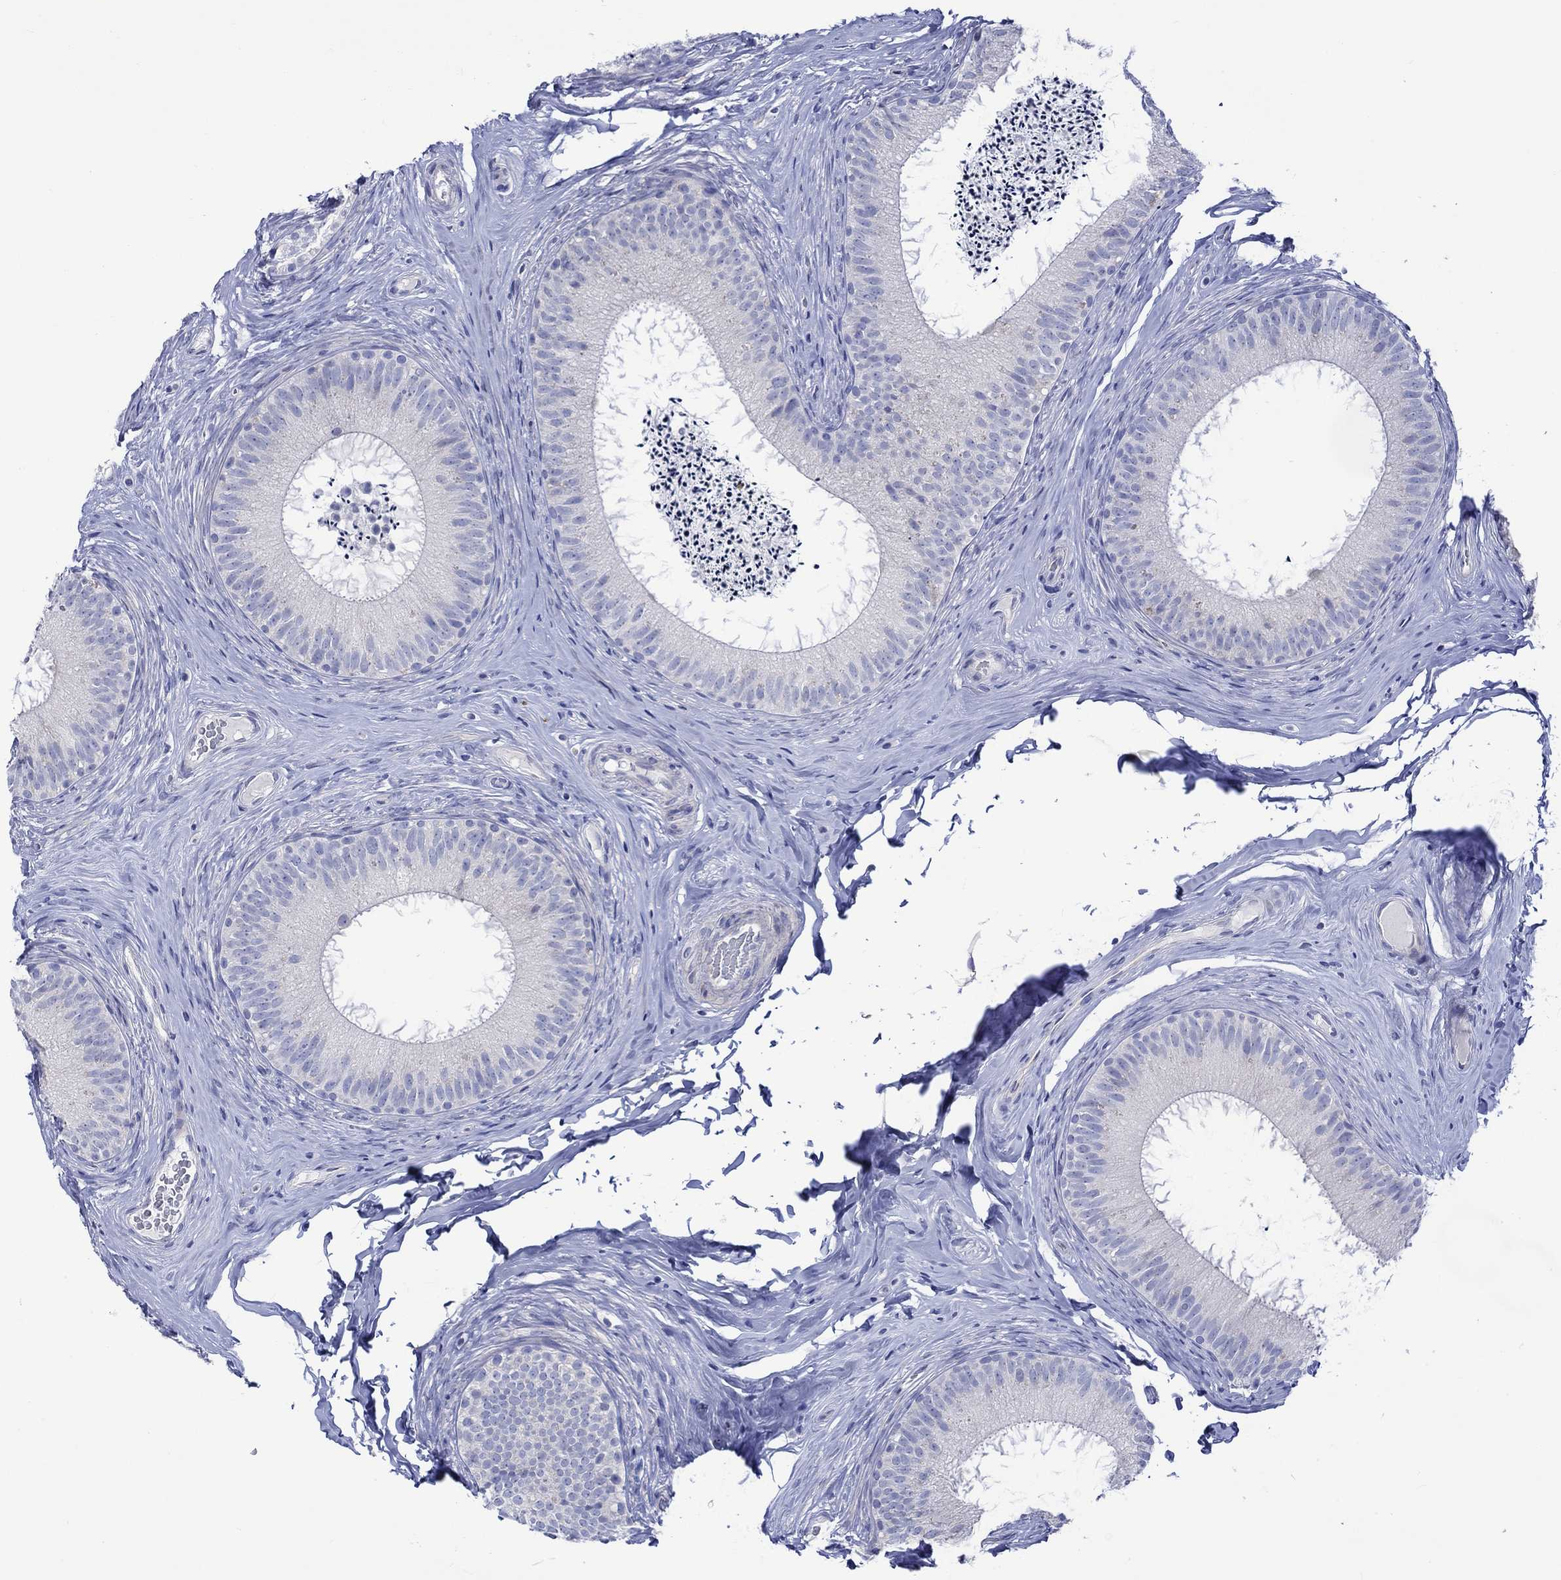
{"staining": {"intensity": "negative", "quantity": "none", "location": "none"}, "tissue": "epididymis", "cell_type": "Glandular cells", "image_type": "normal", "snomed": [{"axis": "morphology", "description": "Normal tissue, NOS"}, {"axis": "morphology", "description": "Carcinoma, Embryonal, NOS"}, {"axis": "topography", "description": "Testis"}, {"axis": "topography", "description": "Epididymis"}], "caption": "IHC of unremarkable epididymis reveals no staining in glandular cells.", "gene": "NRIP3", "patient": {"sex": "male", "age": 24}}